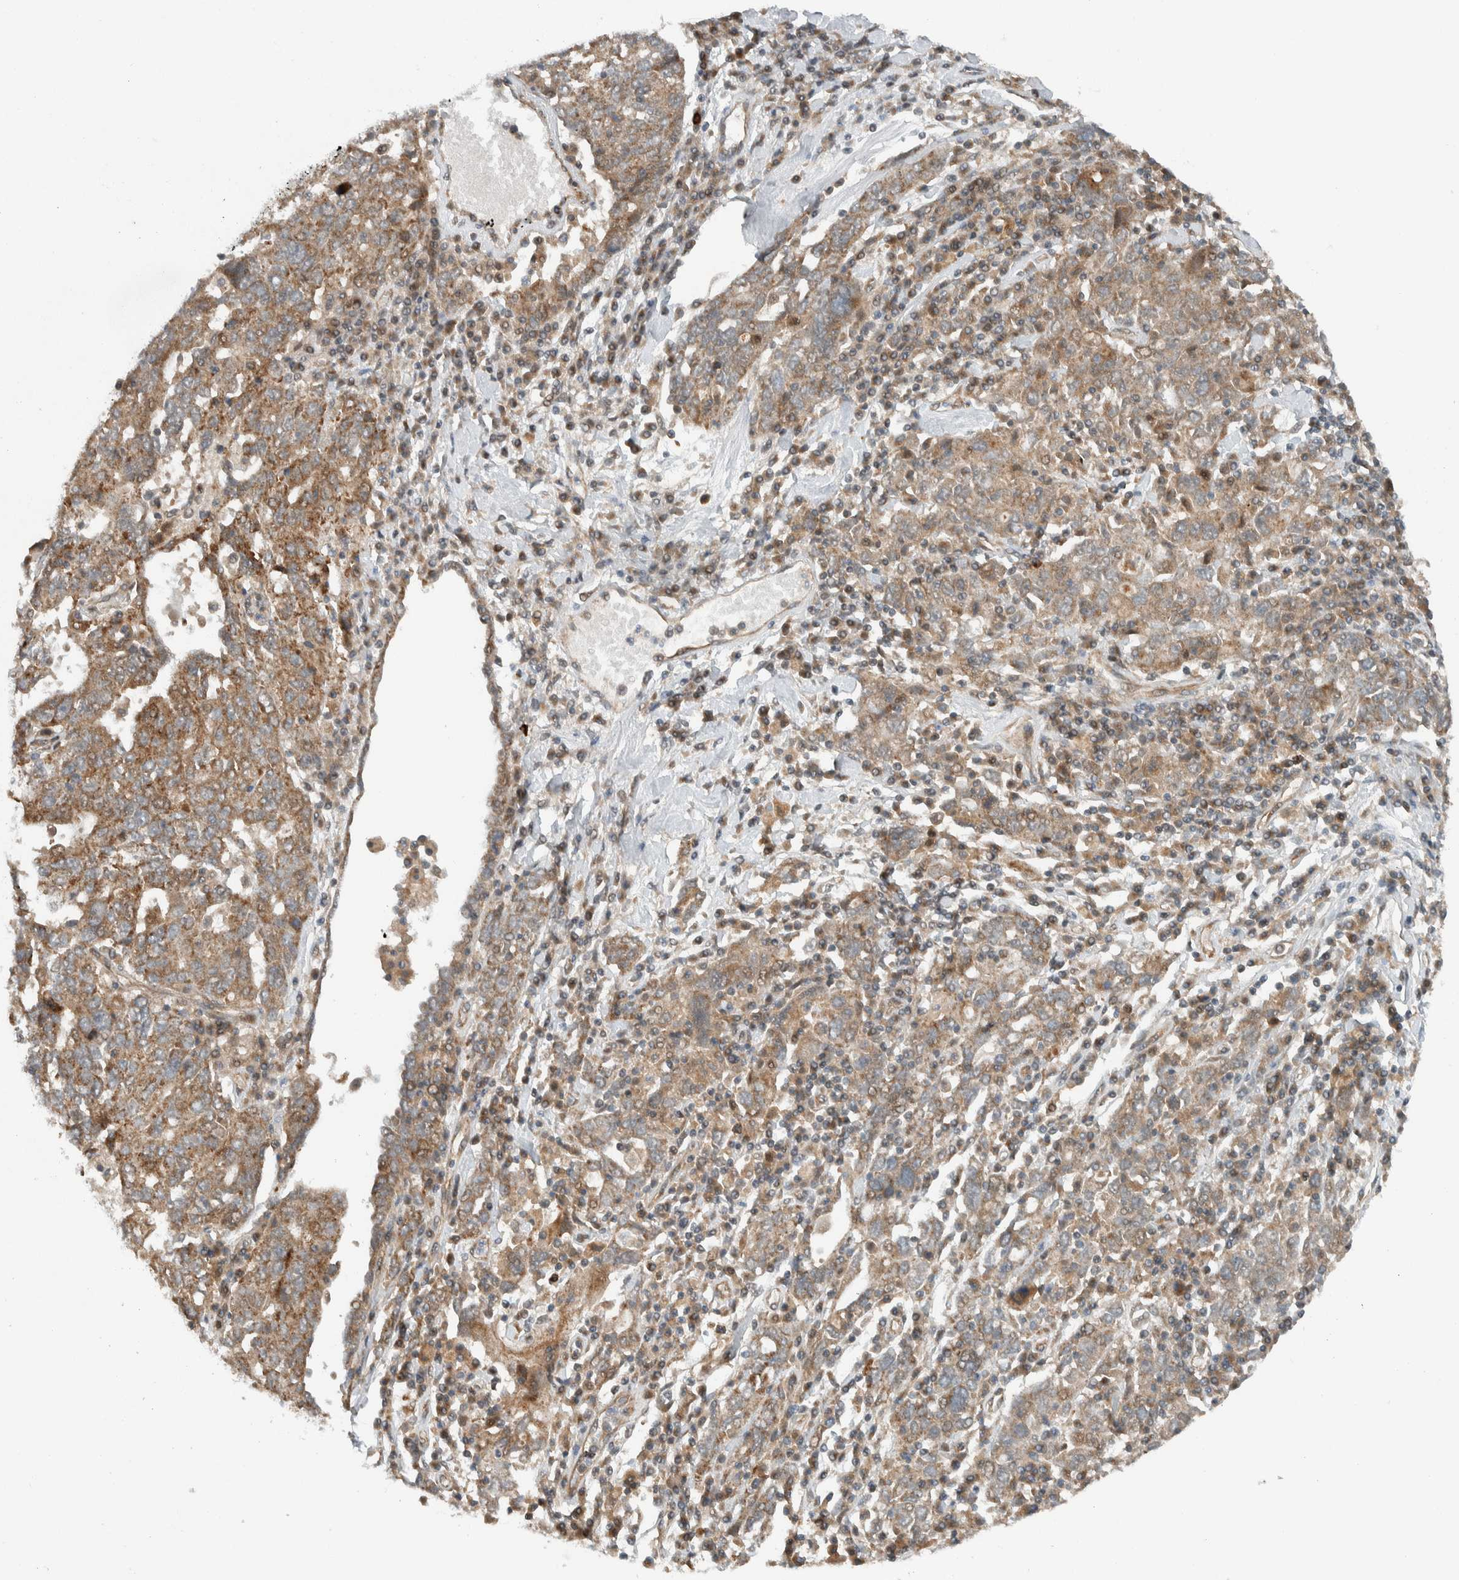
{"staining": {"intensity": "weak", "quantity": ">75%", "location": "cytoplasmic/membranous"}, "tissue": "ovarian cancer", "cell_type": "Tumor cells", "image_type": "cancer", "snomed": [{"axis": "morphology", "description": "Carcinoma, endometroid"}, {"axis": "topography", "description": "Ovary"}], "caption": "Immunohistochemical staining of ovarian endometroid carcinoma reveals weak cytoplasmic/membranous protein expression in approximately >75% of tumor cells. (IHC, brightfield microscopy, high magnification).", "gene": "KLHL6", "patient": {"sex": "female", "age": 62}}